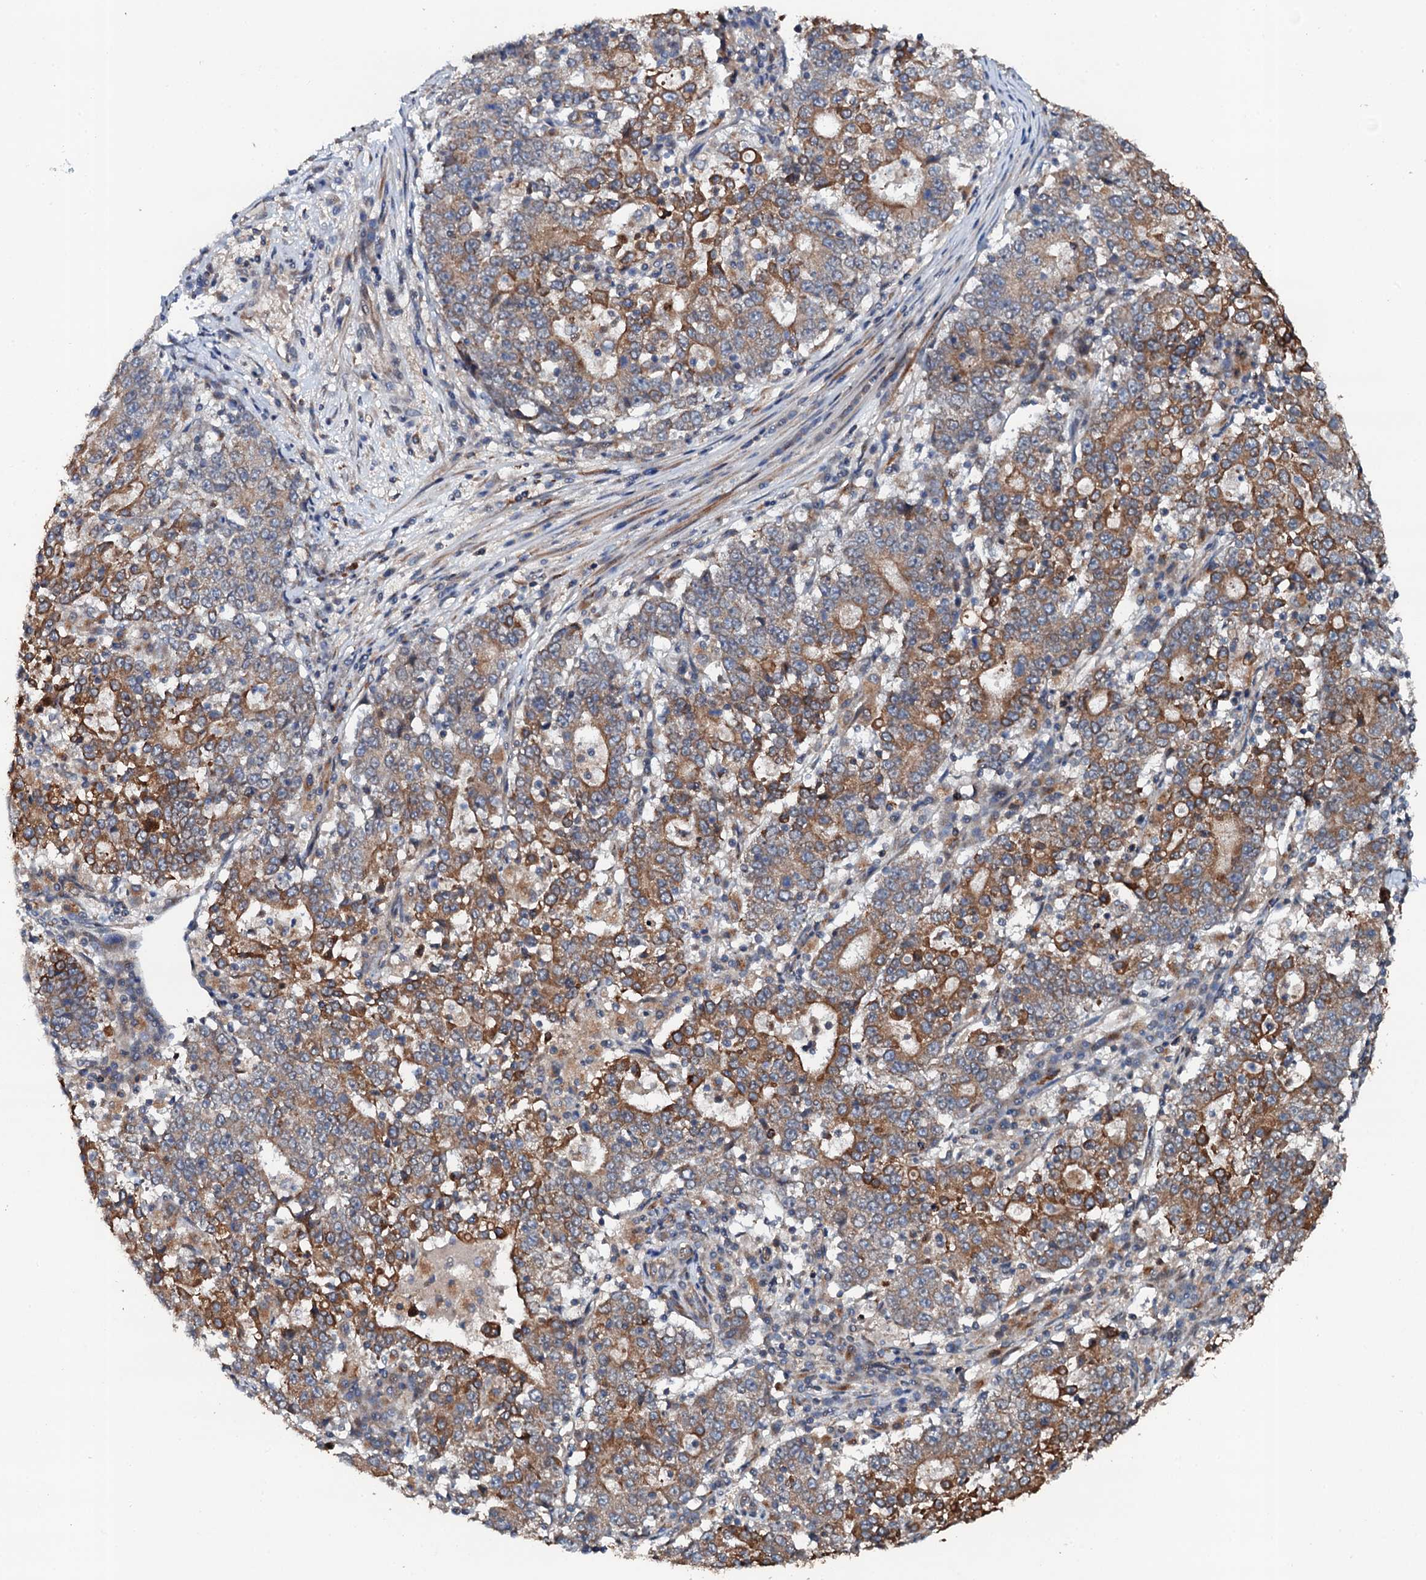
{"staining": {"intensity": "moderate", "quantity": ">75%", "location": "cytoplasmic/membranous"}, "tissue": "stomach cancer", "cell_type": "Tumor cells", "image_type": "cancer", "snomed": [{"axis": "morphology", "description": "Adenocarcinoma, NOS"}, {"axis": "topography", "description": "Stomach"}], "caption": "This is an image of immunohistochemistry staining of stomach cancer (adenocarcinoma), which shows moderate positivity in the cytoplasmic/membranous of tumor cells.", "gene": "GLCE", "patient": {"sex": "male", "age": 59}}